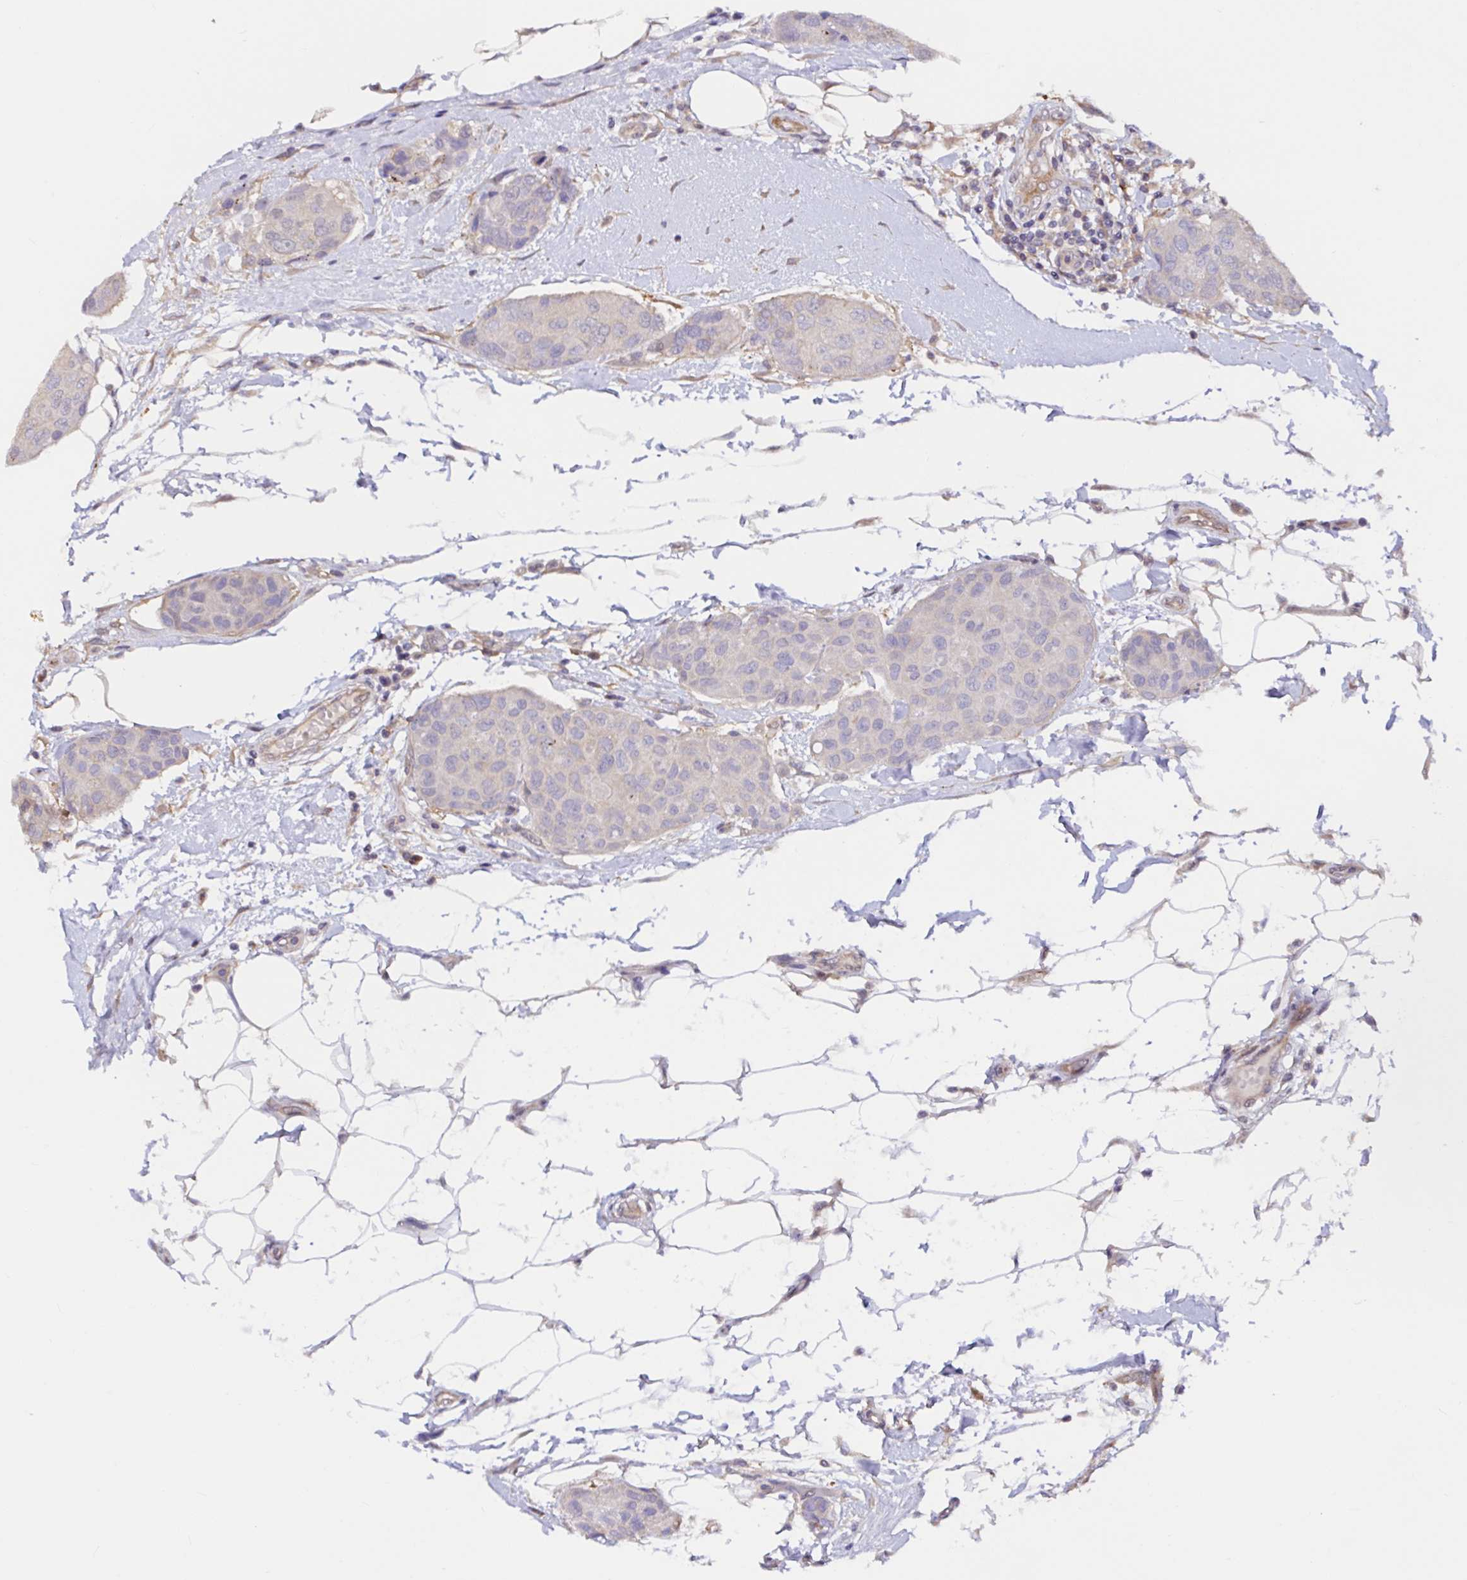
{"staining": {"intensity": "negative", "quantity": "none", "location": "none"}, "tissue": "breast cancer", "cell_type": "Tumor cells", "image_type": "cancer", "snomed": [{"axis": "morphology", "description": "Duct carcinoma"}, {"axis": "topography", "description": "Breast"}, {"axis": "topography", "description": "Lymph node"}], "caption": "Tumor cells are negative for protein expression in human breast cancer (invasive ductal carcinoma).", "gene": "RSRP1", "patient": {"sex": "female", "age": 80}}